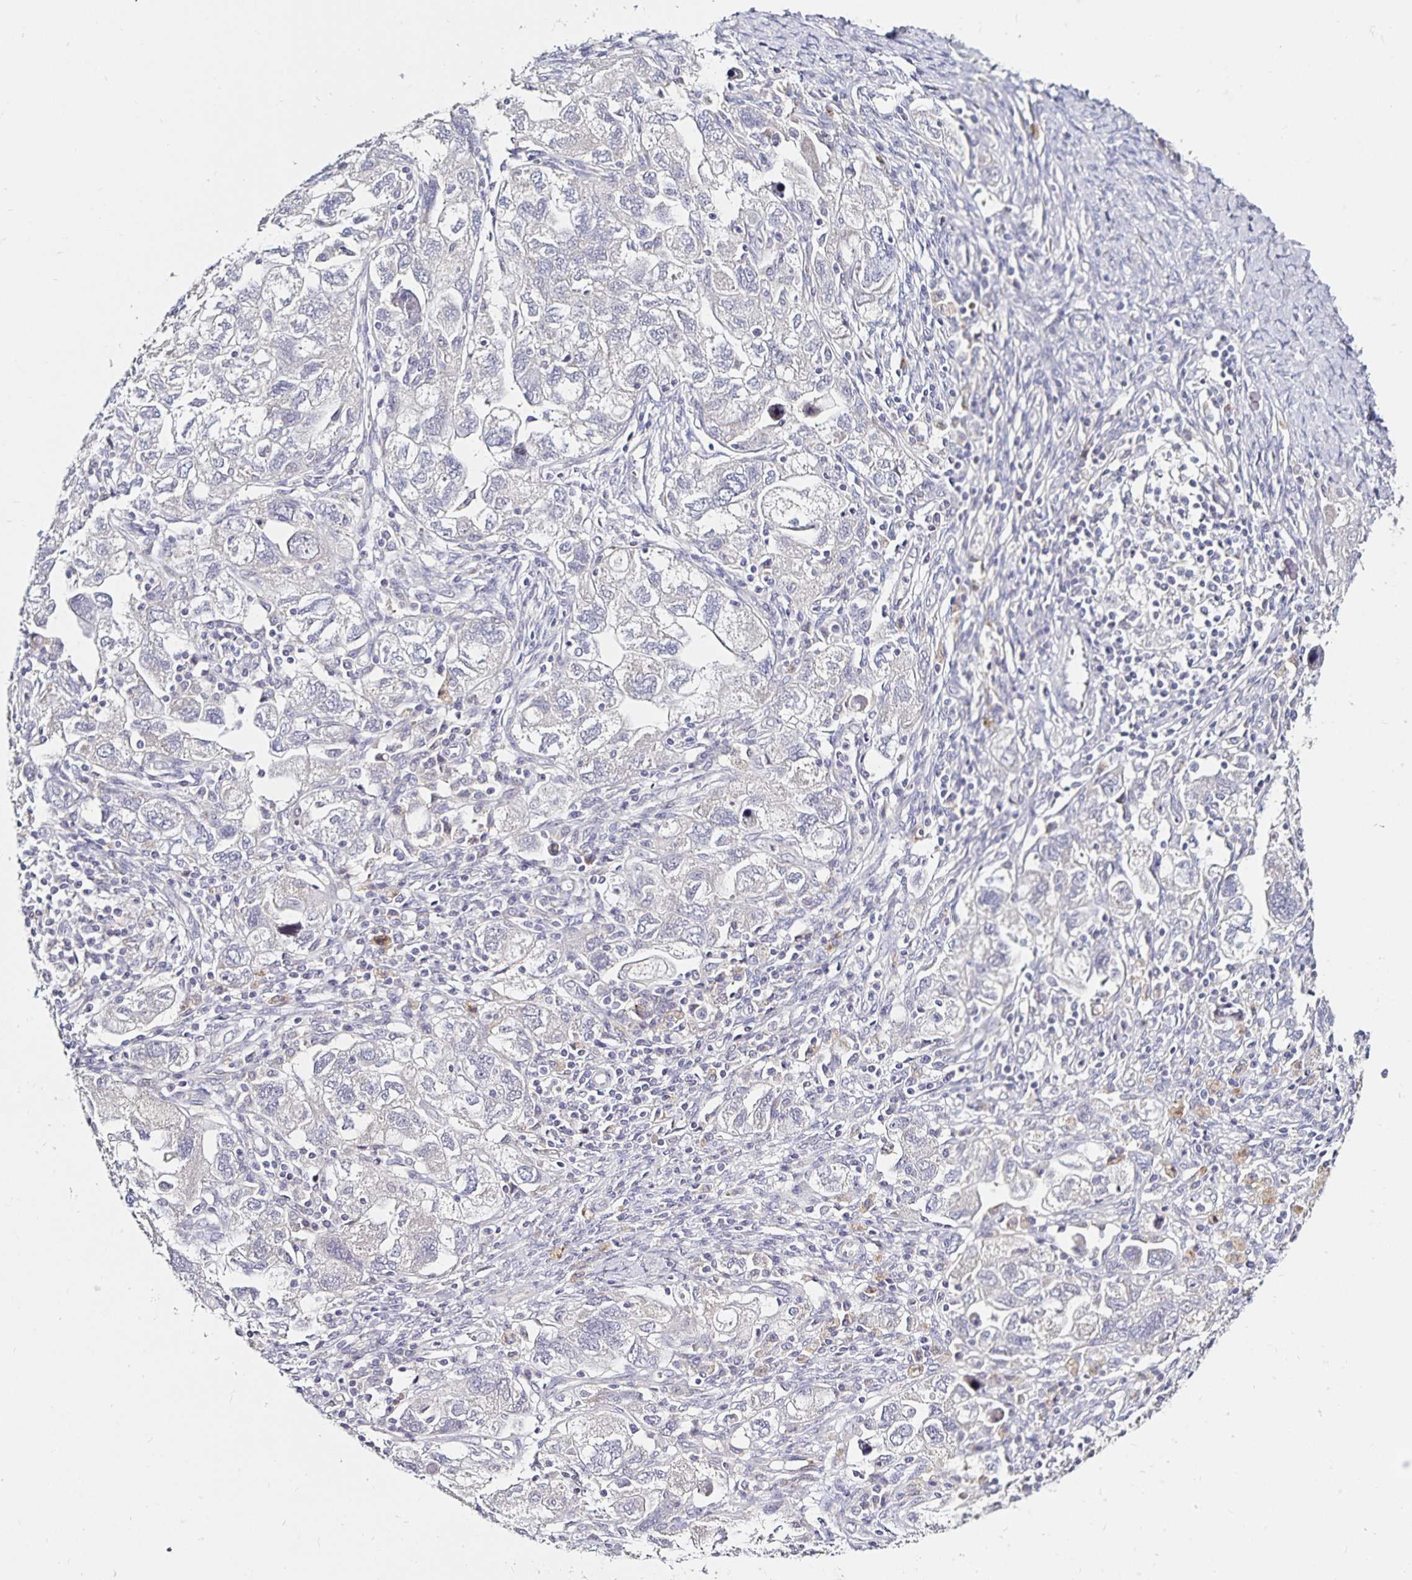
{"staining": {"intensity": "negative", "quantity": "none", "location": "none"}, "tissue": "ovarian cancer", "cell_type": "Tumor cells", "image_type": "cancer", "snomed": [{"axis": "morphology", "description": "Carcinoma, NOS"}, {"axis": "morphology", "description": "Cystadenocarcinoma, serous, NOS"}, {"axis": "topography", "description": "Ovary"}], "caption": "Tumor cells are negative for protein expression in human serous cystadenocarcinoma (ovarian).", "gene": "ACSL5", "patient": {"sex": "female", "age": 69}}